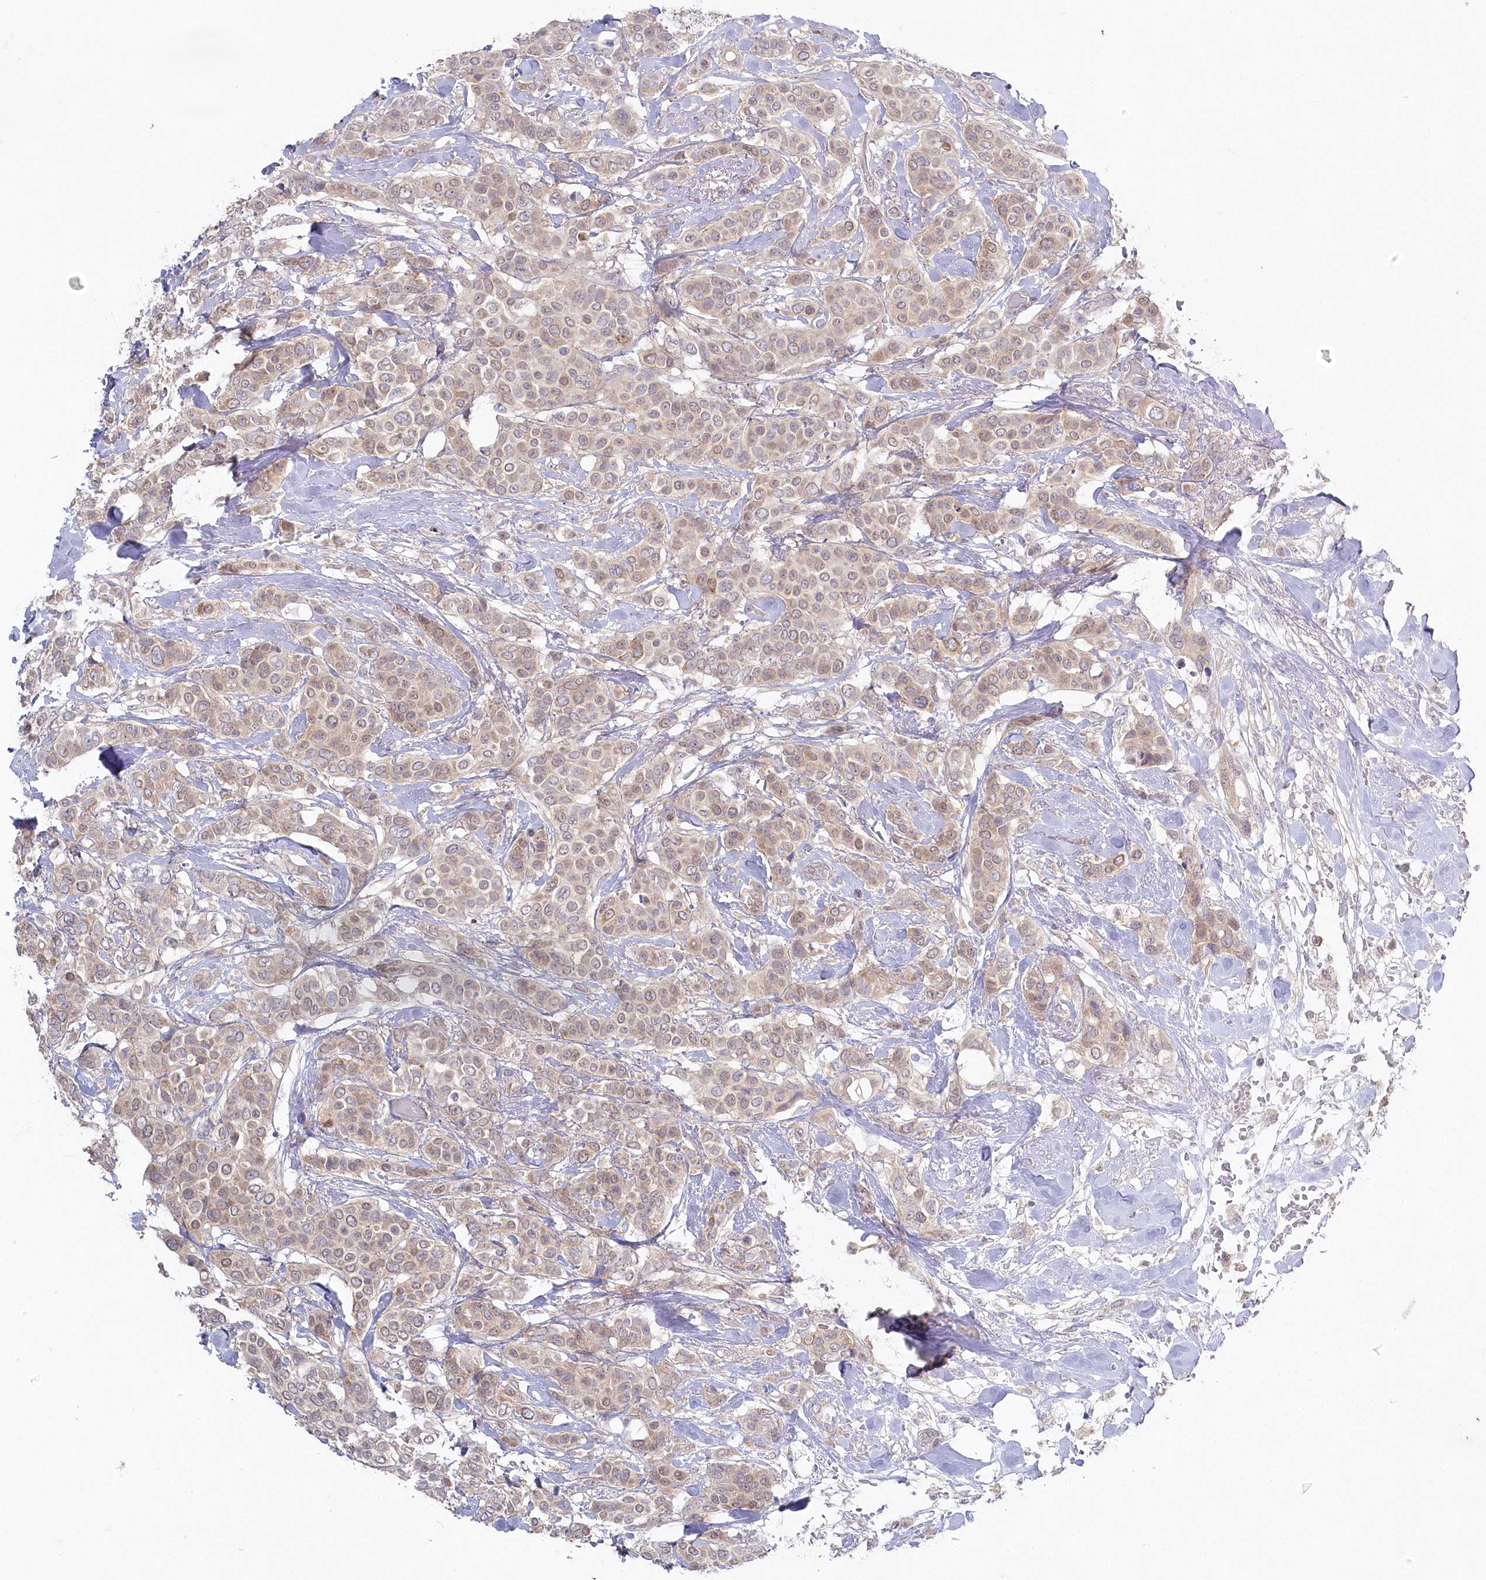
{"staining": {"intensity": "weak", "quantity": "<25%", "location": "cytoplasmic/membranous"}, "tissue": "breast cancer", "cell_type": "Tumor cells", "image_type": "cancer", "snomed": [{"axis": "morphology", "description": "Lobular carcinoma"}, {"axis": "topography", "description": "Breast"}], "caption": "Immunohistochemical staining of lobular carcinoma (breast) shows no significant positivity in tumor cells.", "gene": "AAMDC", "patient": {"sex": "female", "age": 51}}